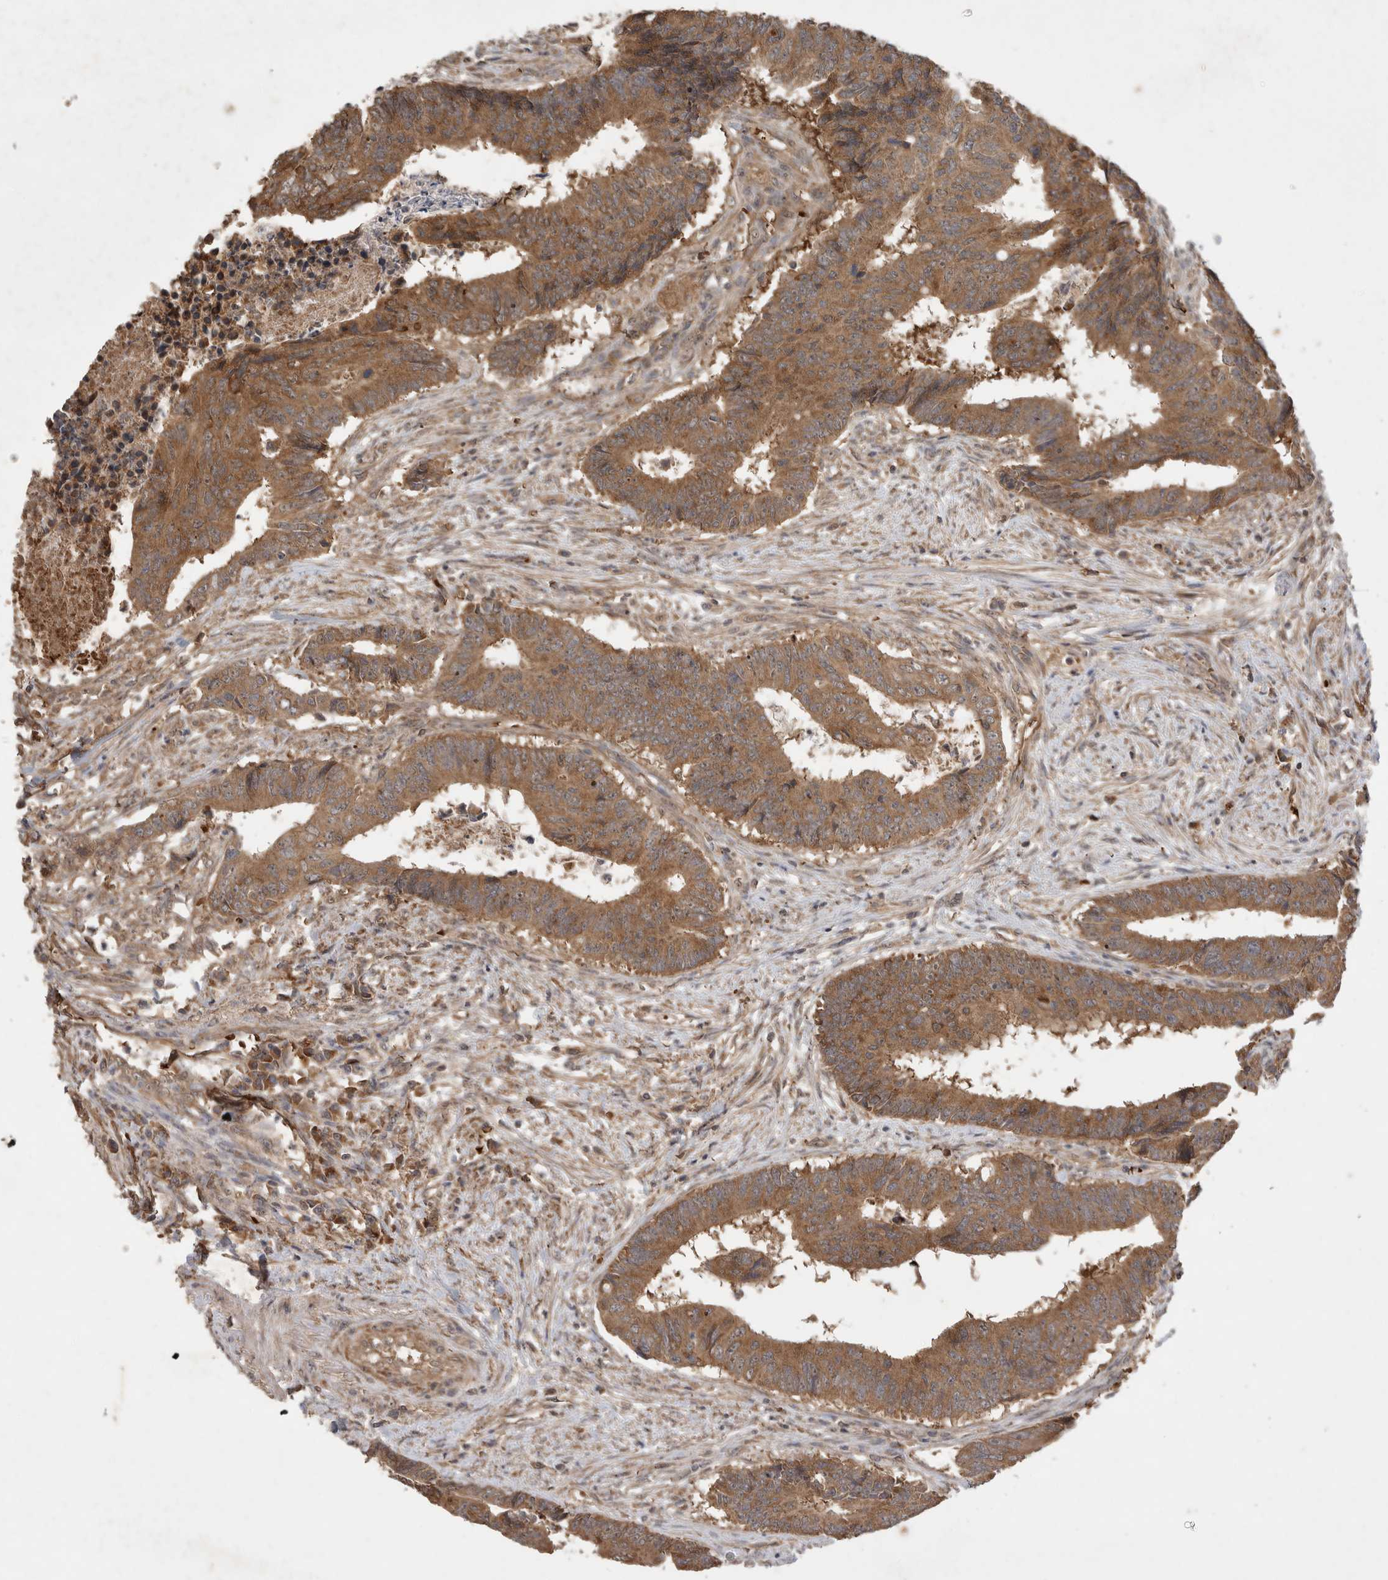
{"staining": {"intensity": "moderate", "quantity": ">75%", "location": "cytoplasmic/membranous"}, "tissue": "colorectal cancer", "cell_type": "Tumor cells", "image_type": "cancer", "snomed": [{"axis": "morphology", "description": "Adenocarcinoma, NOS"}, {"axis": "topography", "description": "Rectum"}], "caption": "Moderate cytoplasmic/membranous staining for a protein is identified in approximately >75% of tumor cells of colorectal cancer (adenocarcinoma) using IHC.", "gene": "FAM221A", "patient": {"sex": "male", "age": 84}}